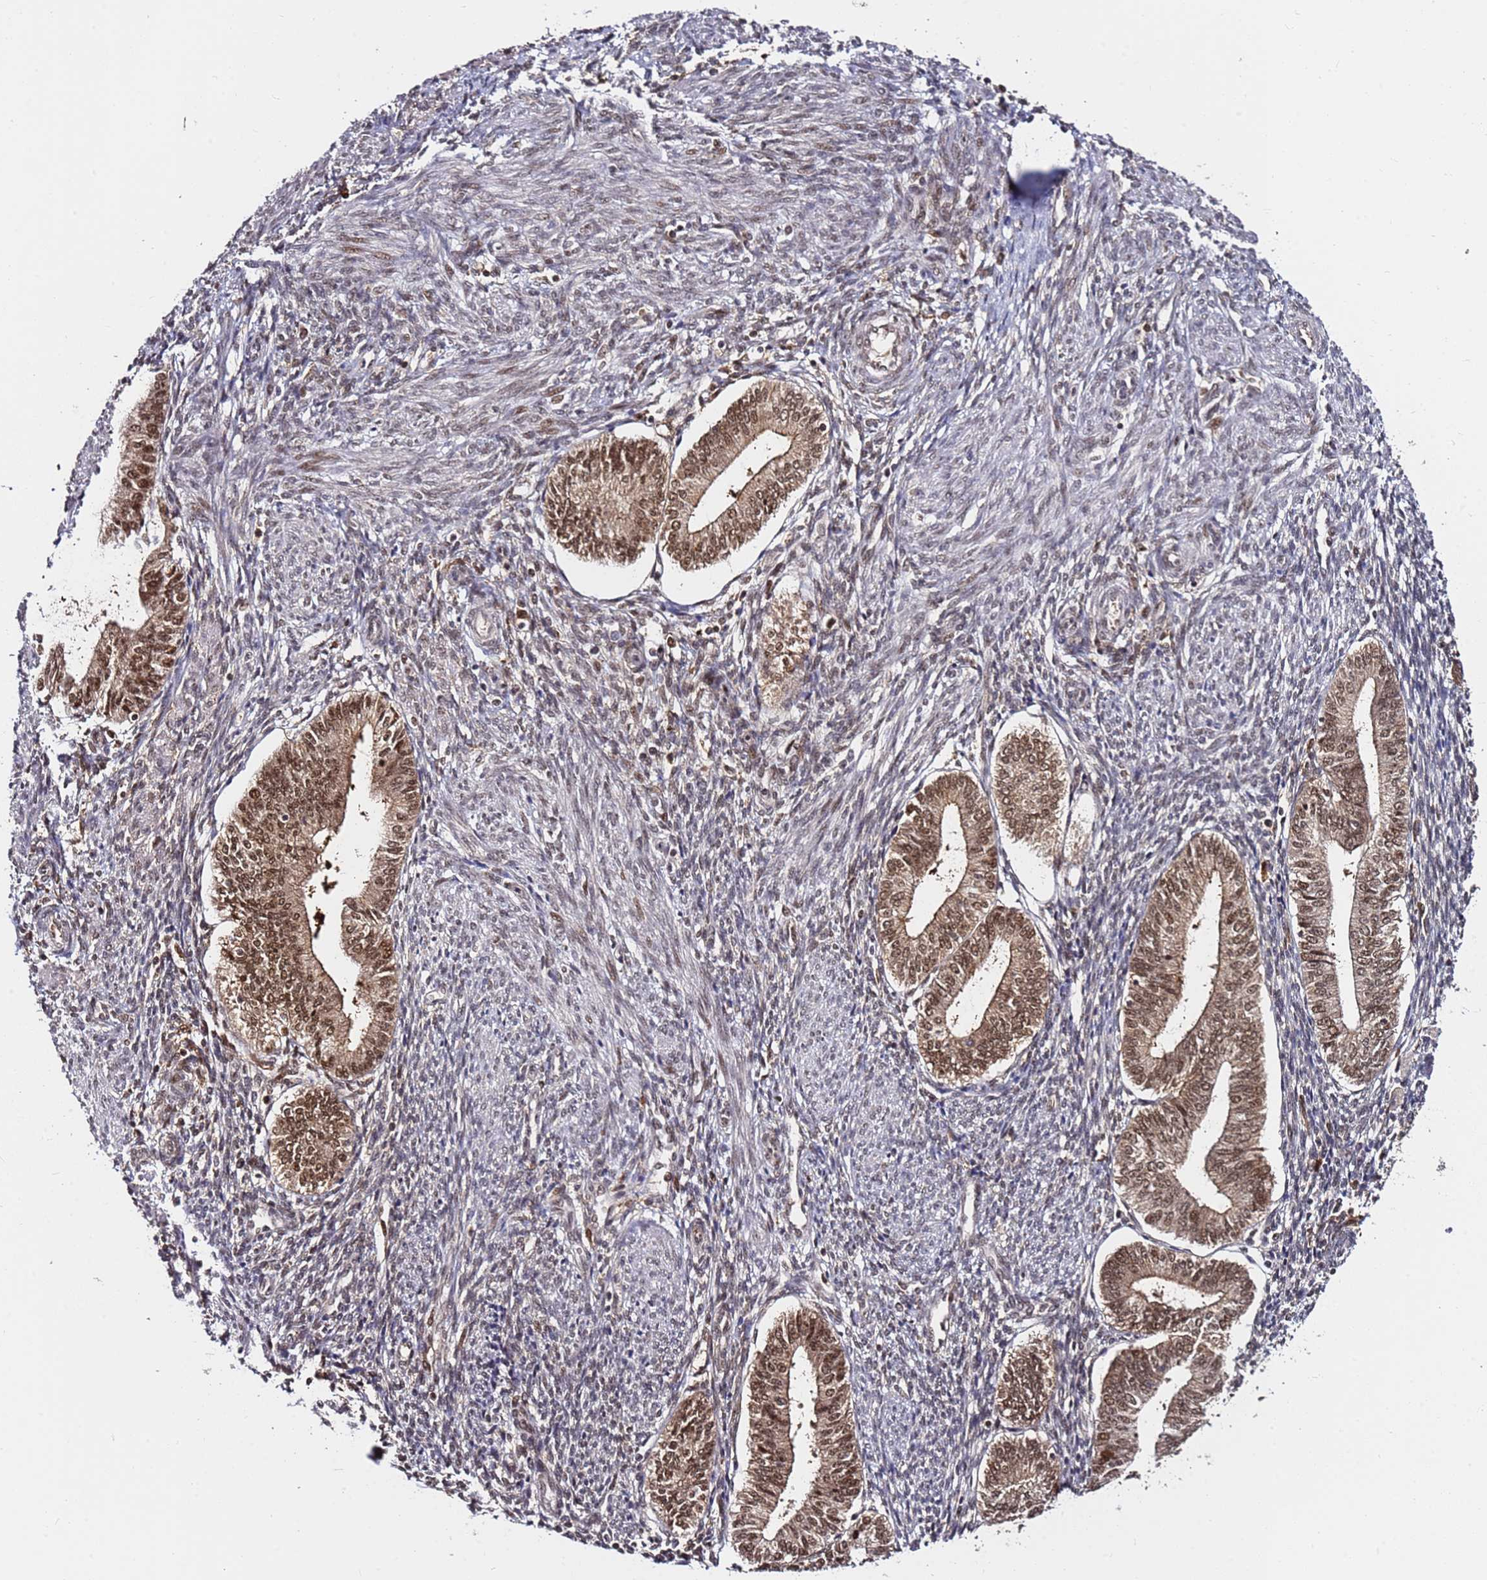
{"staining": {"intensity": "moderate", "quantity": ">75%", "location": "cytoplasmic/membranous,nuclear"}, "tissue": "endometrium", "cell_type": "Cells in endometrial stroma", "image_type": "normal", "snomed": [{"axis": "morphology", "description": "Normal tissue, NOS"}, {"axis": "topography", "description": "Endometrium"}], "caption": "Immunohistochemical staining of unremarkable endometrium demonstrates moderate cytoplasmic/membranous,nuclear protein positivity in approximately >75% of cells in endometrial stroma.", "gene": "RGS18", "patient": {"sex": "female", "age": 34}}